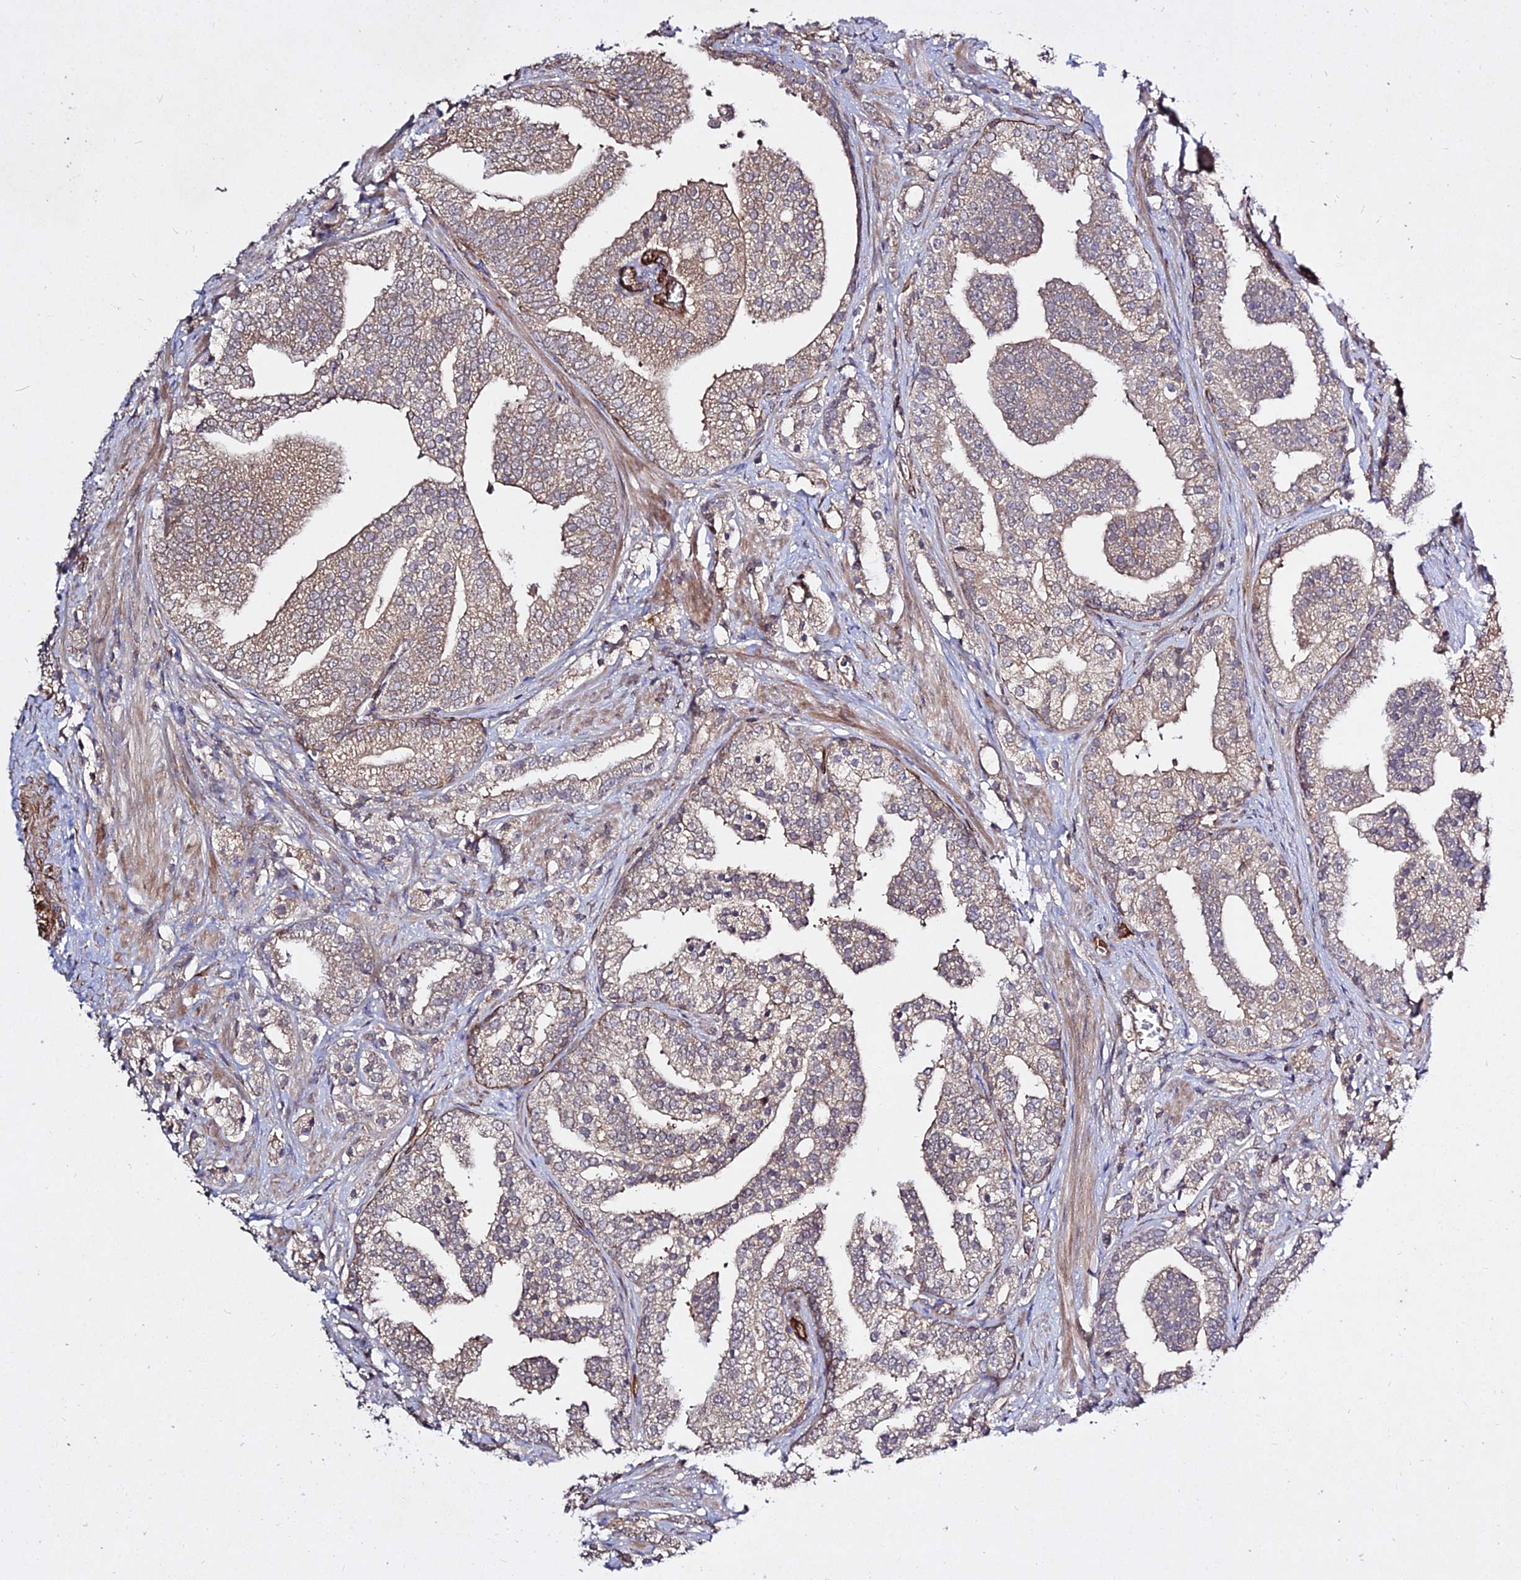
{"staining": {"intensity": "weak", "quantity": "25%-75%", "location": "cytoplasmic/membranous"}, "tissue": "prostate cancer", "cell_type": "Tumor cells", "image_type": "cancer", "snomed": [{"axis": "morphology", "description": "Adenocarcinoma, High grade"}, {"axis": "topography", "description": "Prostate"}], "caption": "Protein staining of prostate cancer tissue exhibits weak cytoplasmic/membranous expression in approximately 25%-75% of tumor cells. (brown staining indicates protein expression, while blue staining denotes nuclei).", "gene": "GRTP1", "patient": {"sex": "male", "age": 50}}